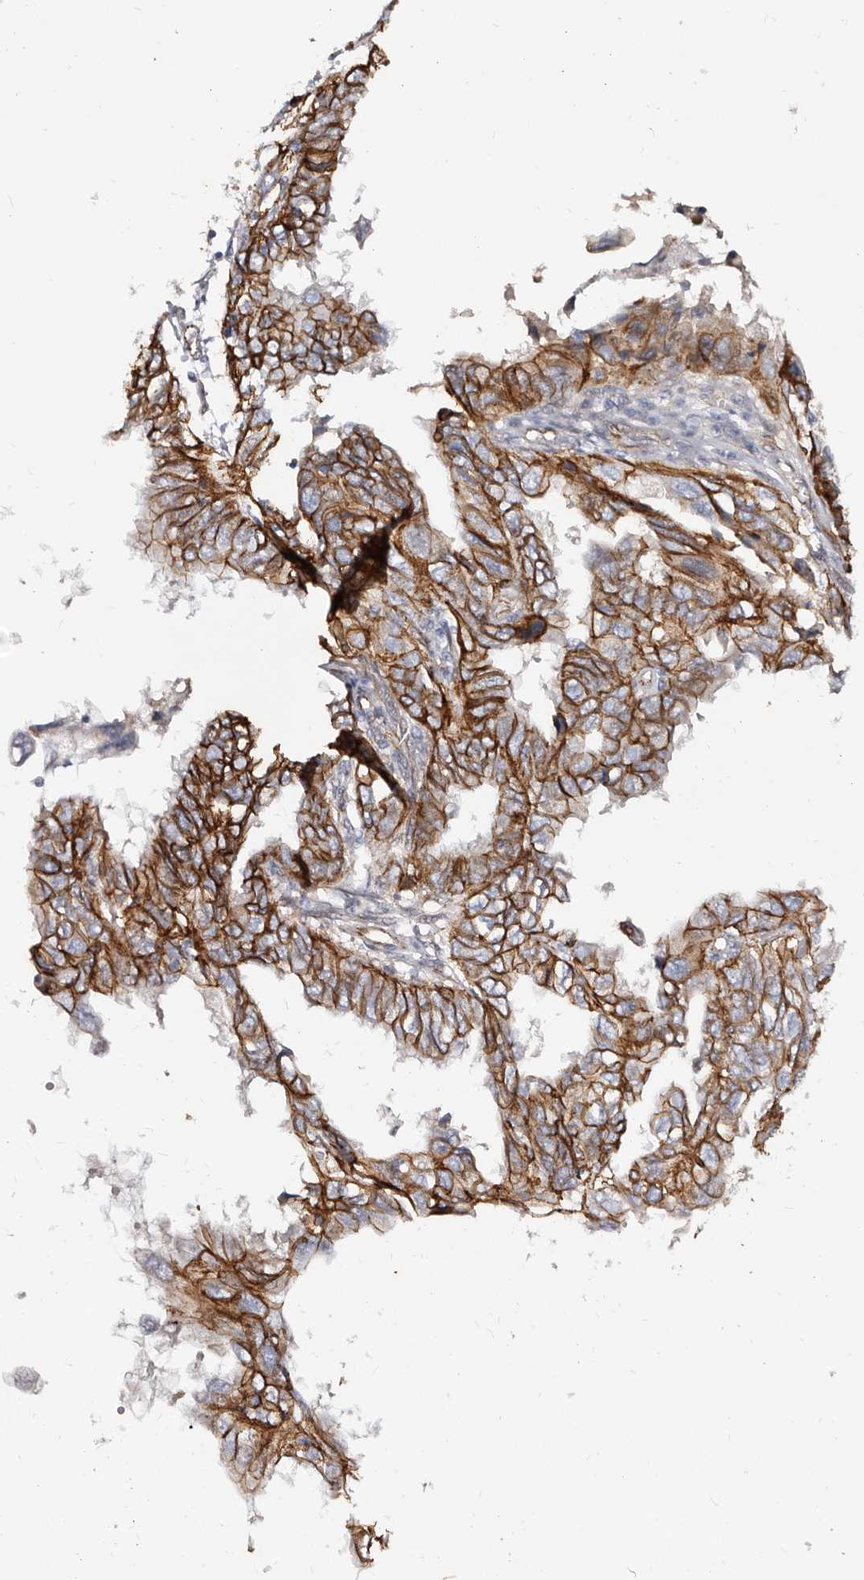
{"staining": {"intensity": "strong", "quantity": ">75%", "location": "cytoplasmic/membranous"}, "tissue": "endometrial cancer", "cell_type": "Tumor cells", "image_type": "cancer", "snomed": [{"axis": "morphology", "description": "Adenocarcinoma, NOS"}, {"axis": "topography", "description": "Uterus"}], "caption": "An IHC image of neoplastic tissue is shown. Protein staining in brown shows strong cytoplasmic/membranous positivity in endometrial cancer (adenocarcinoma) within tumor cells.", "gene": "CTNNB1", "patient": {"sex": "female", "age": 77}}